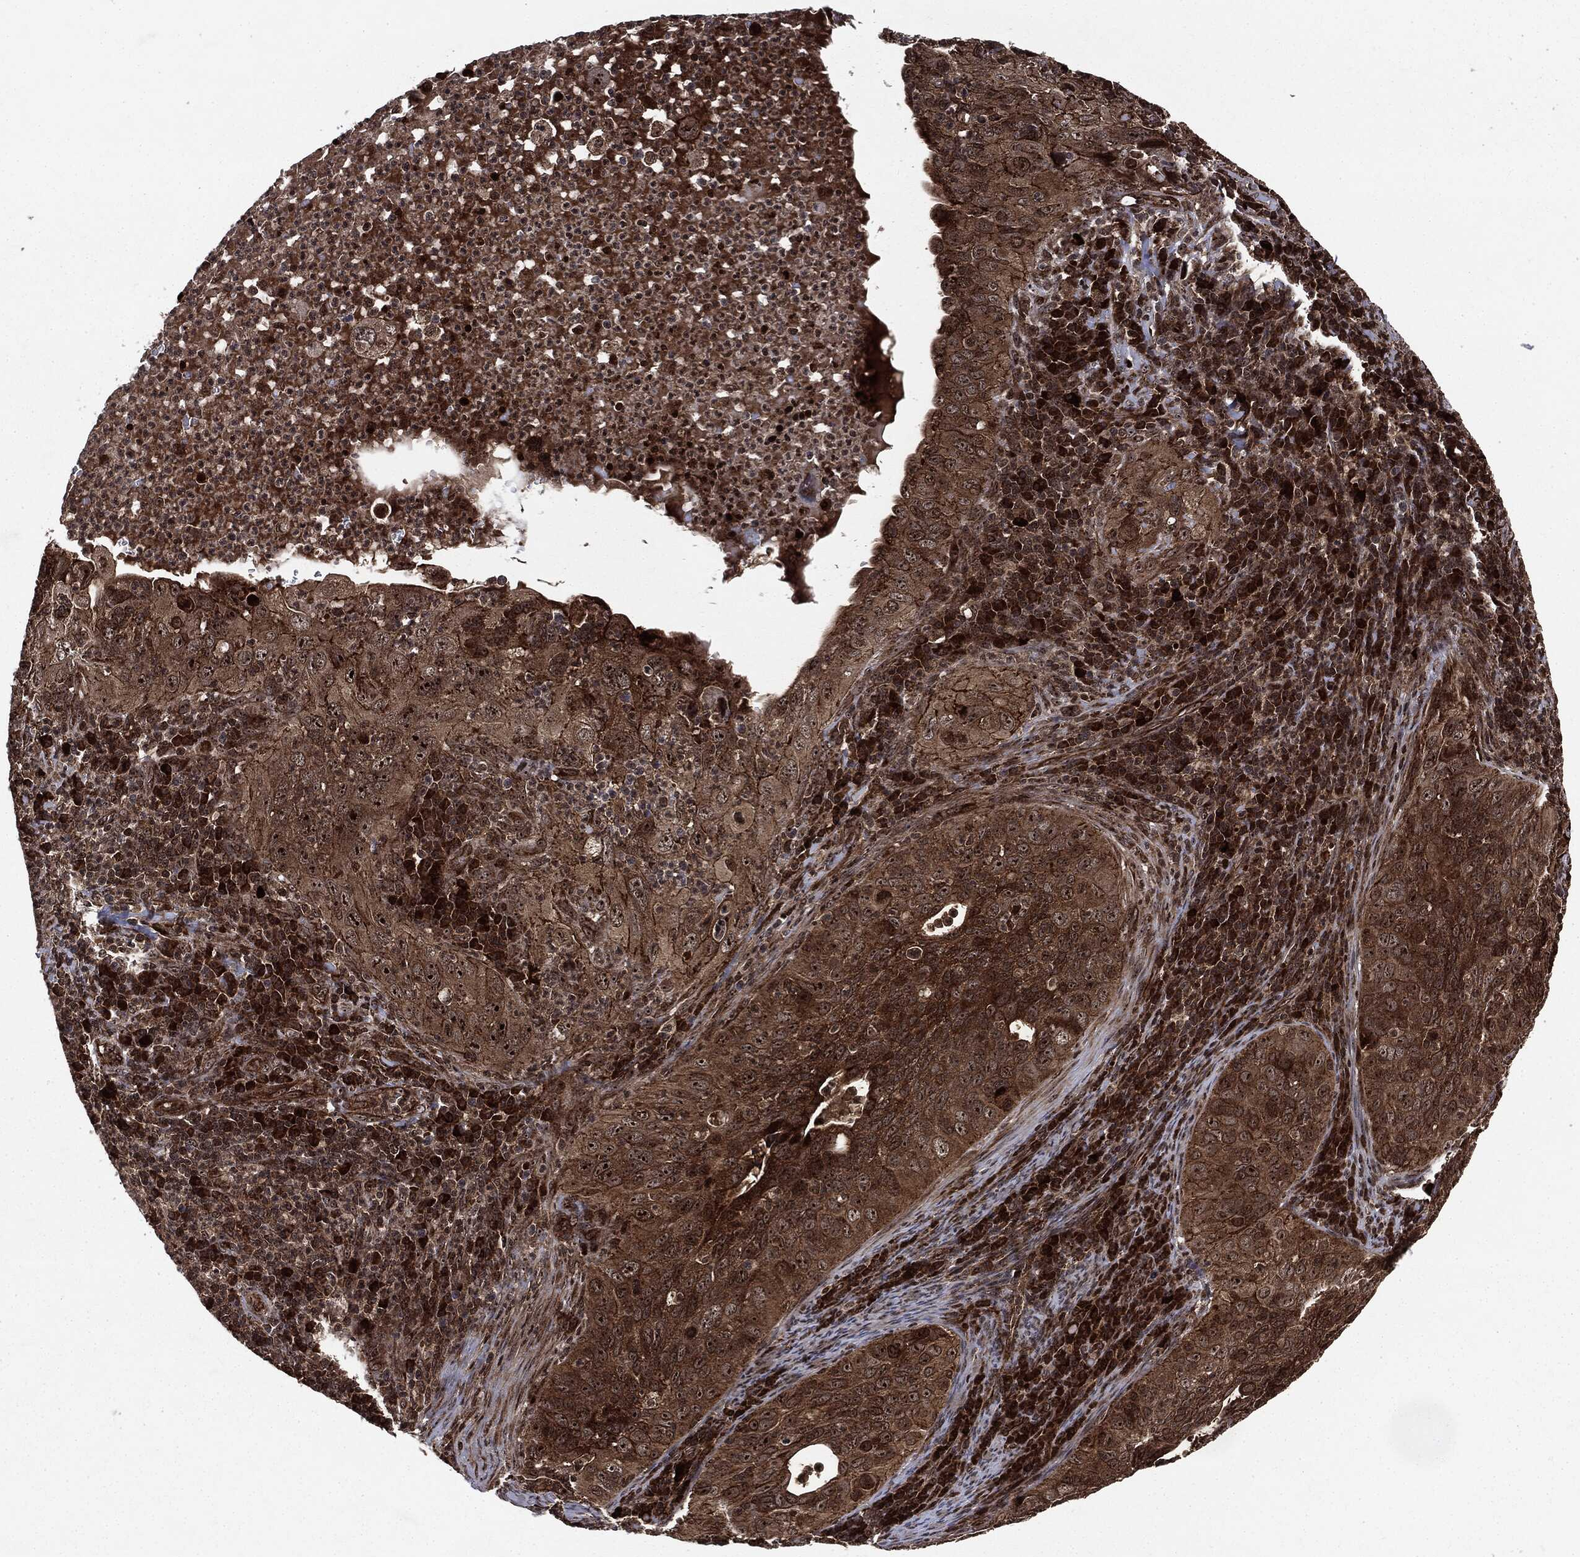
{"staining": {"intensity": "strong", "quantity": ">75%", "location": "cytoplasmic/membranous,nuclear"}, "tissue": "cervical cancer", "cell_type": "Tumor cells", "image_type": "cancer", "snomed": [{"axis": "morphology", "description": "Squamous cell carcinoma, NOS"}, {"axis": "topography", "description": "Cervix"}], "caption": "Immunohistochemical staining of human cervical cancer displays high levels of strong cytoplasmic/membranous and nuclear staining in about >75% of tumor cells.", "gene": "CARD6", "patient": {"sex": "female", "age": 26}}